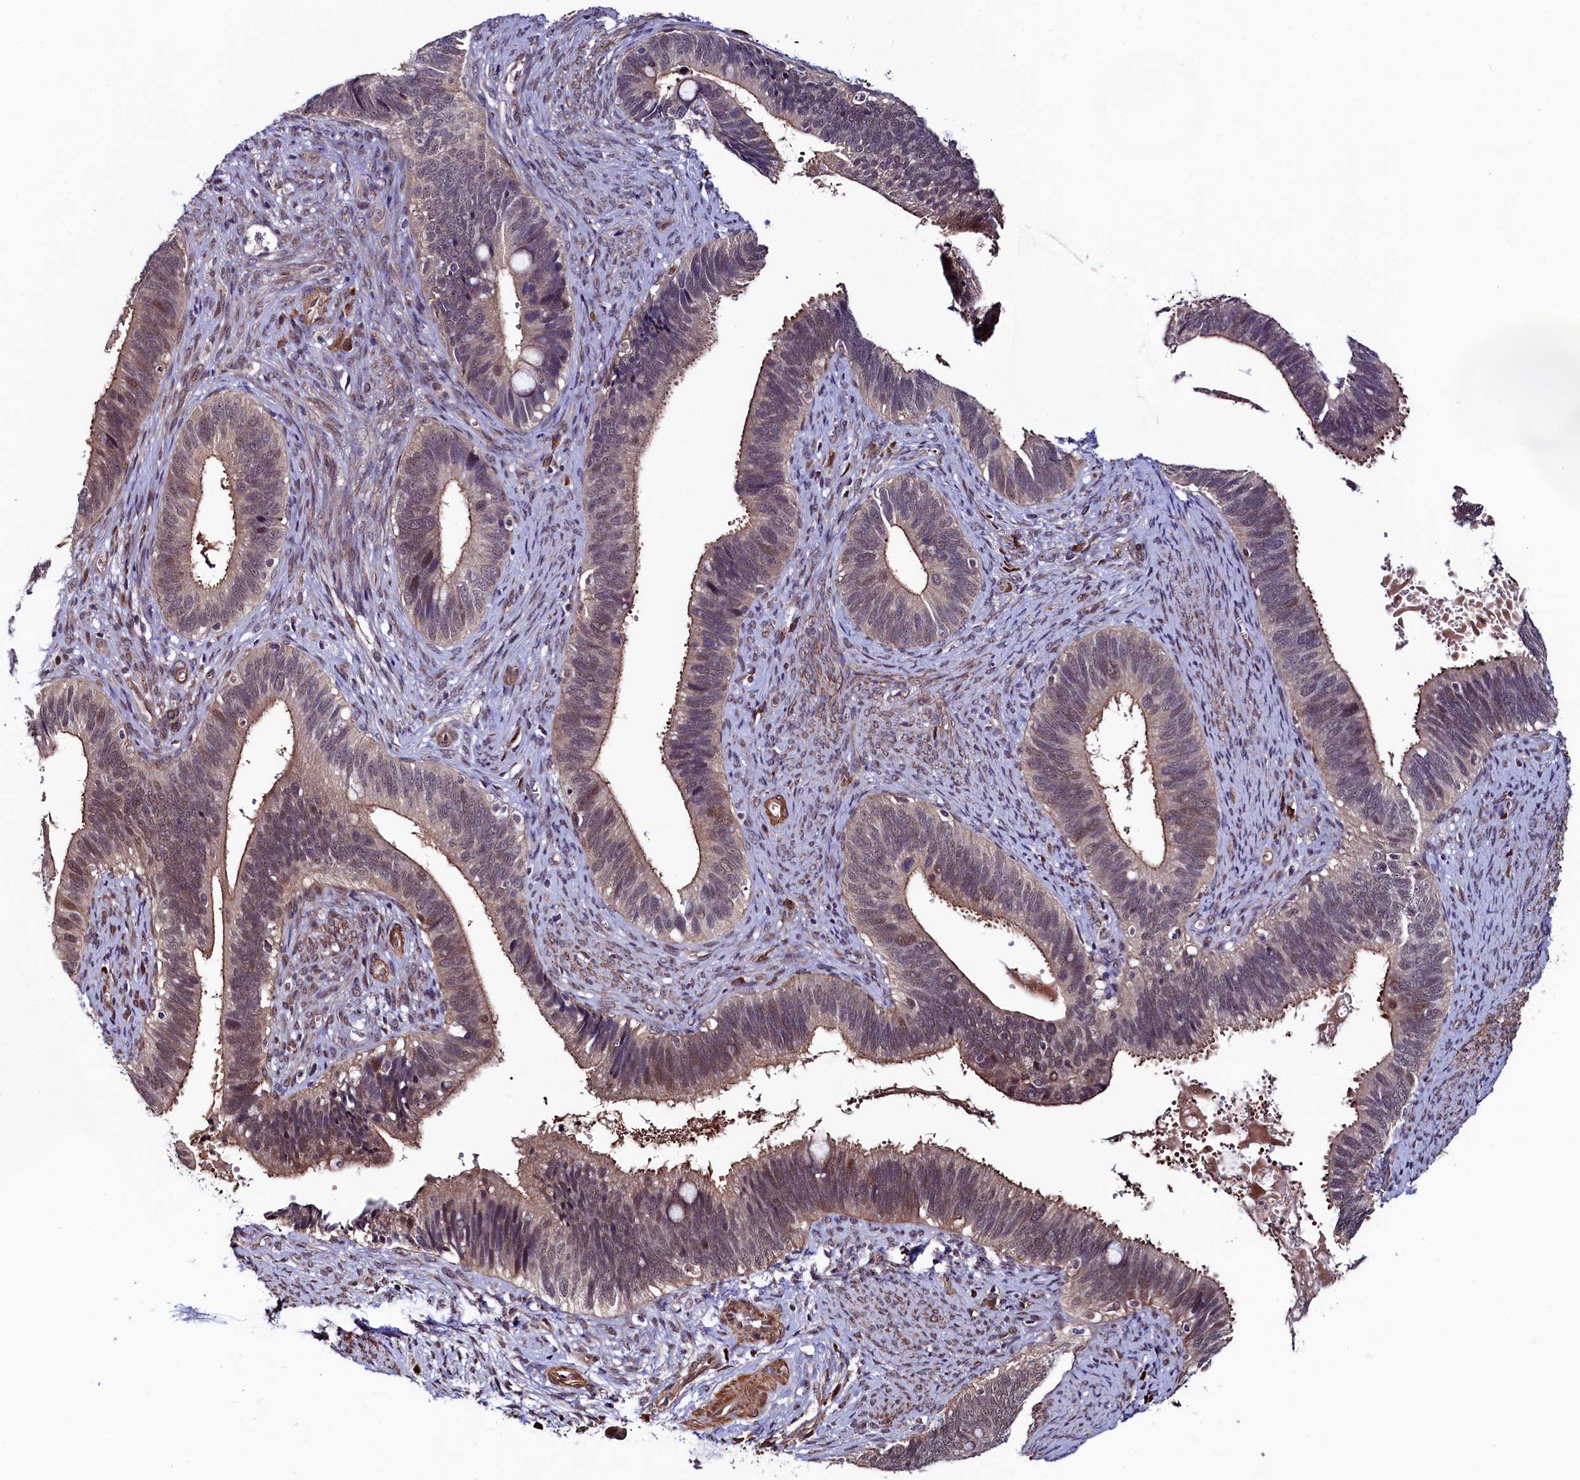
{"staining": {"intensity": "weak", "quantity": "25%-75%", "location": "cytoplasmic/membranous,nuclear"}, "tissue": "cervical cancer", "cell_type": "Tumor cells", "image_type": "cancer", "snomed": [{"axis": "morphology", "description": "Adenocarcinoma, NOS"}, {"axis": "topography", "description": "Cervix"}], "caption": "A histopathology image of human cervical cancer (adenocarcinoma) stained for a protein displays weak cytoplasmic/membranous and nuclear brown staining in tumor cells. The protein of interest is stained brown, and the nuclei are stained in blue (DAB (3,3'-diaminobenzidine) IHC with brightfield microscopy, high magnification).", "gene": "LEO1", "patient": {"sex": "female", "age": 42}}